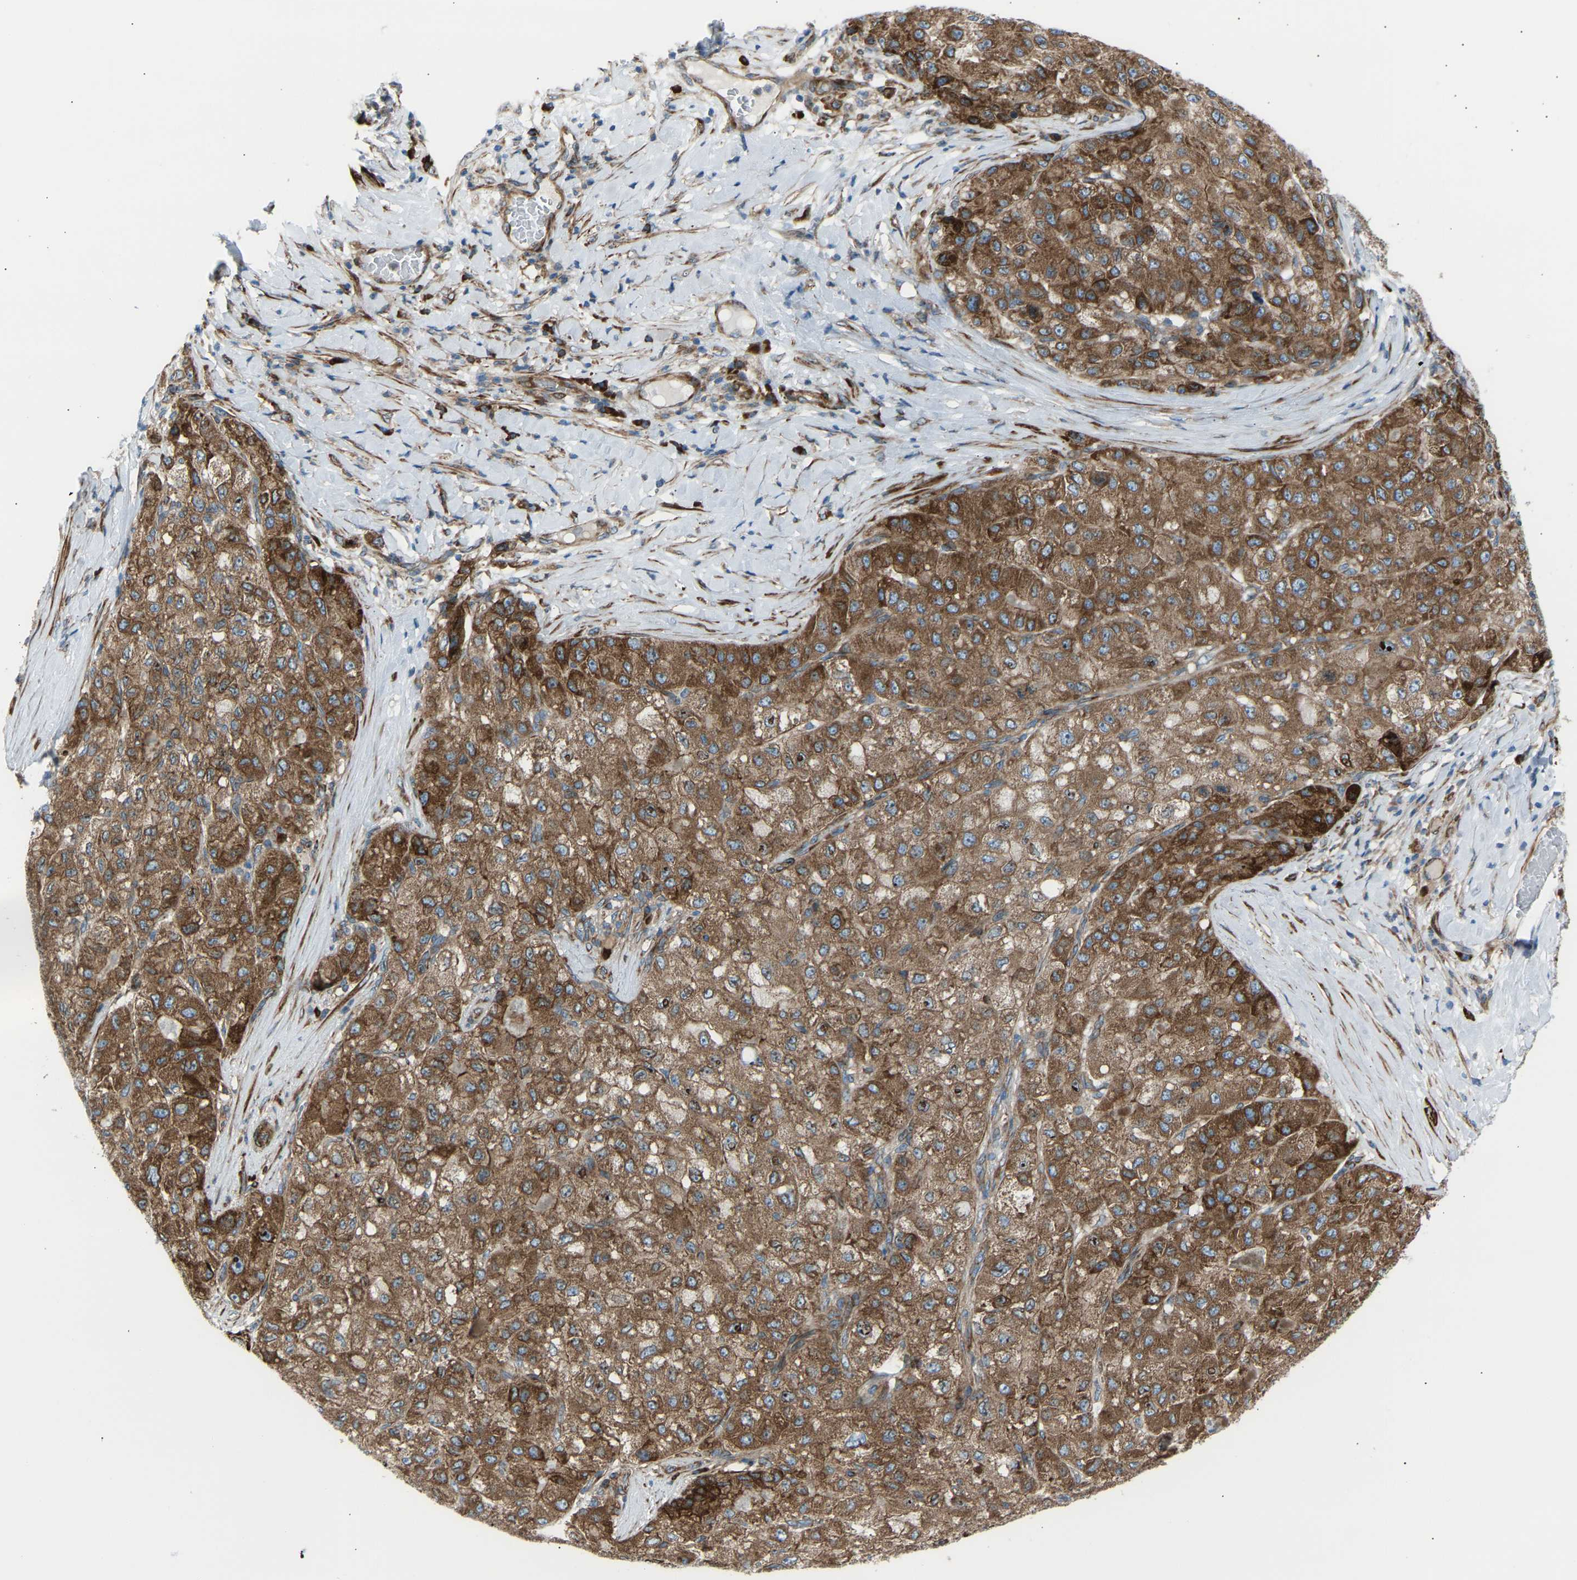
{"staining": {"intensity": "moderate", "quantity": ">75%", "location": "cytoplasmic/membranous"}, "tissue": "liver cancer", "cell_type": "Tumor cells", "image_type": "cancer", "snomed": [{"axis": "morphology", "description": "Carcinoma, Hepatocellular, NOS"}, {"axis": "topography", "description": "Liver"}], "caption": "Protein staining displays moderate cytoplasmic/membranous expression in approximately >75% of tumor cells in liver cancer.", "gene": "VPS41", "patient": {"sex": "male", "age": 80}}